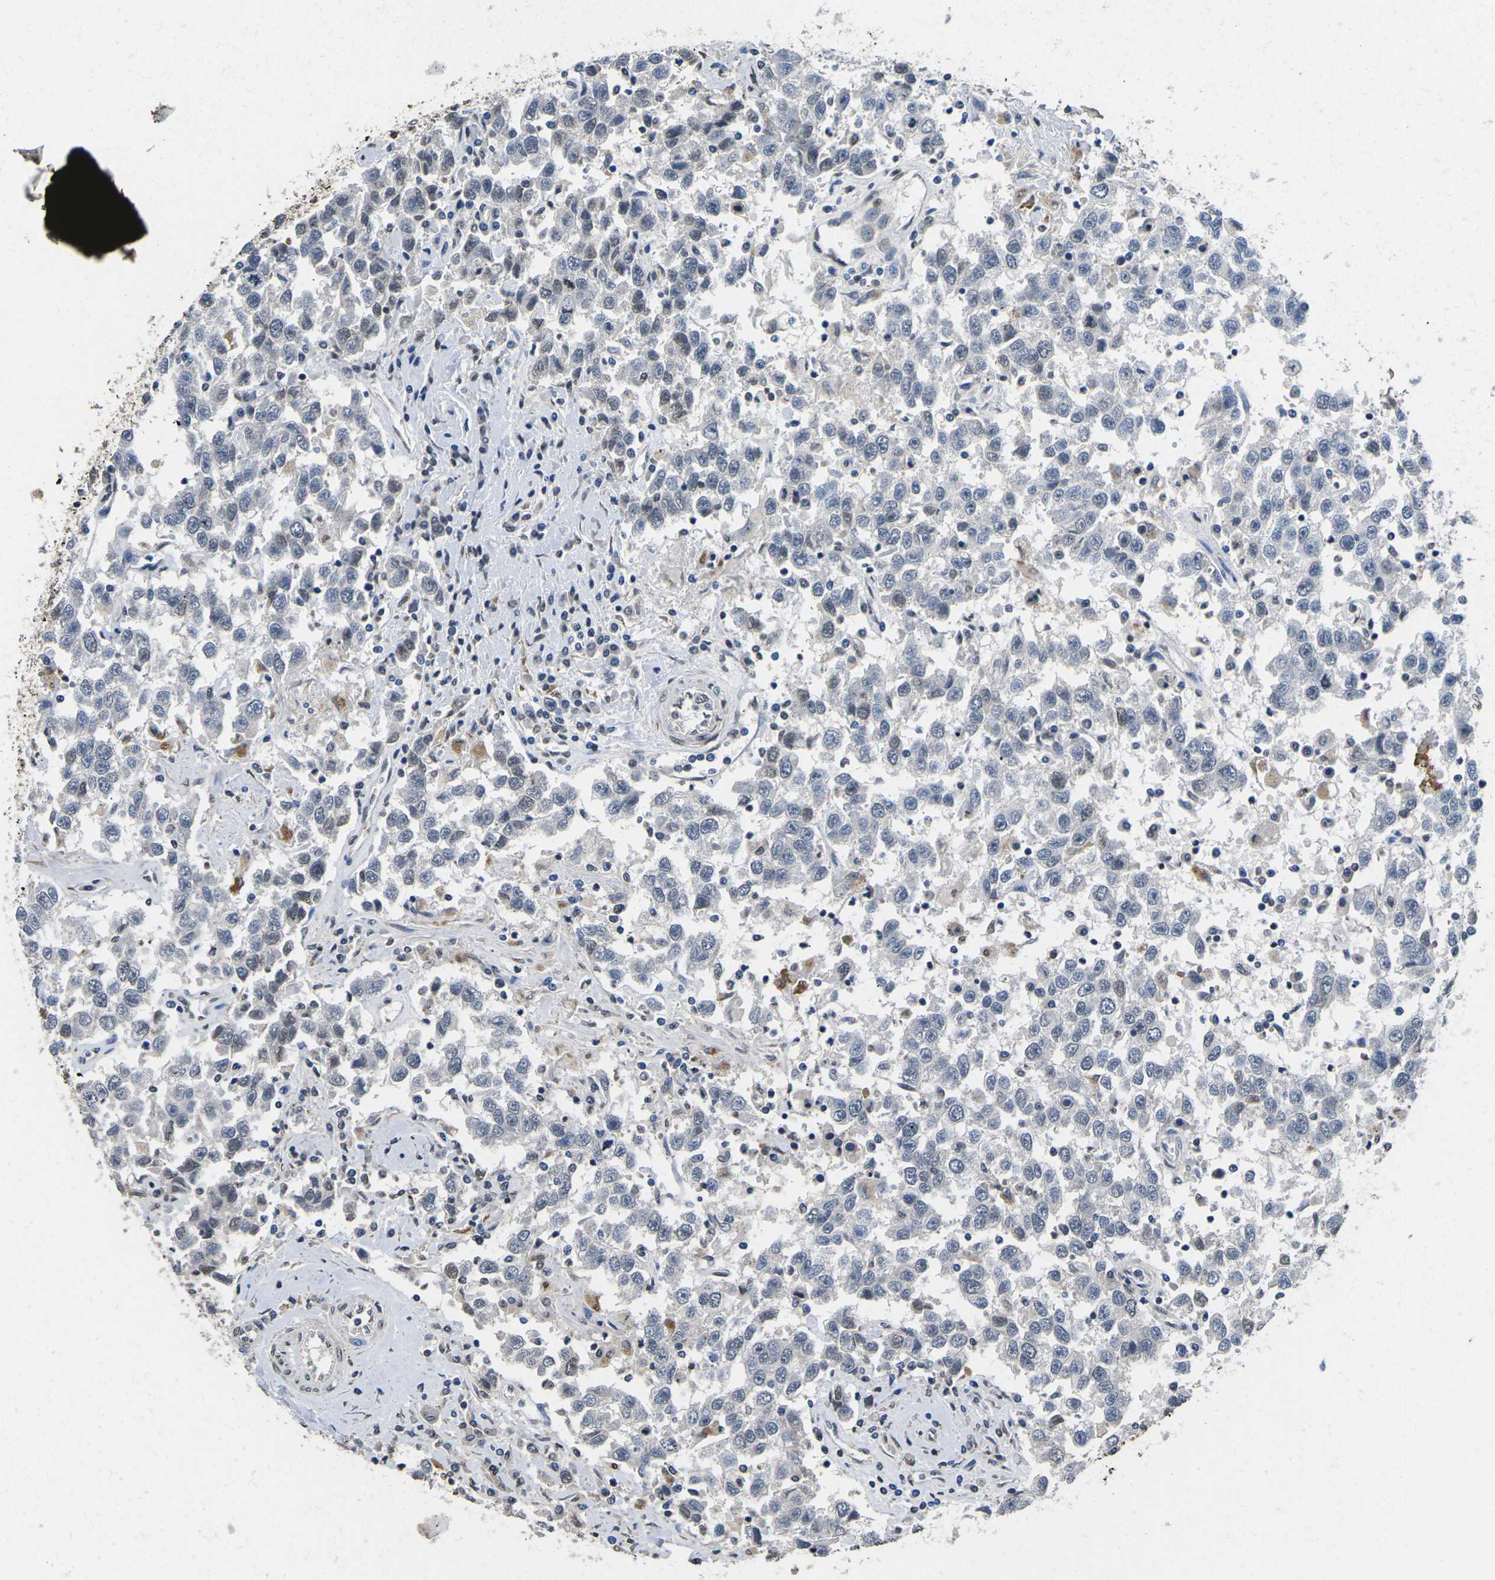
{"staining": {"intensity": "negative", "quantity": "none", "location": "none"}, "tissue": "testis cancer", "cell_type": "Tumor cells", "image_type": "cancer", "snomed": [{"axis": "morphology", "description": "Seminoma, NOS"}, {"axis": "topography", "description": "Testis"}], "caption": "Testis cancer (seminoma) stained for a protein using immunohistochemistry (IHC) displays no expression tumor cells.", "gene": "SCNN1B", "patient": {"sex": "male", "age": 41}}